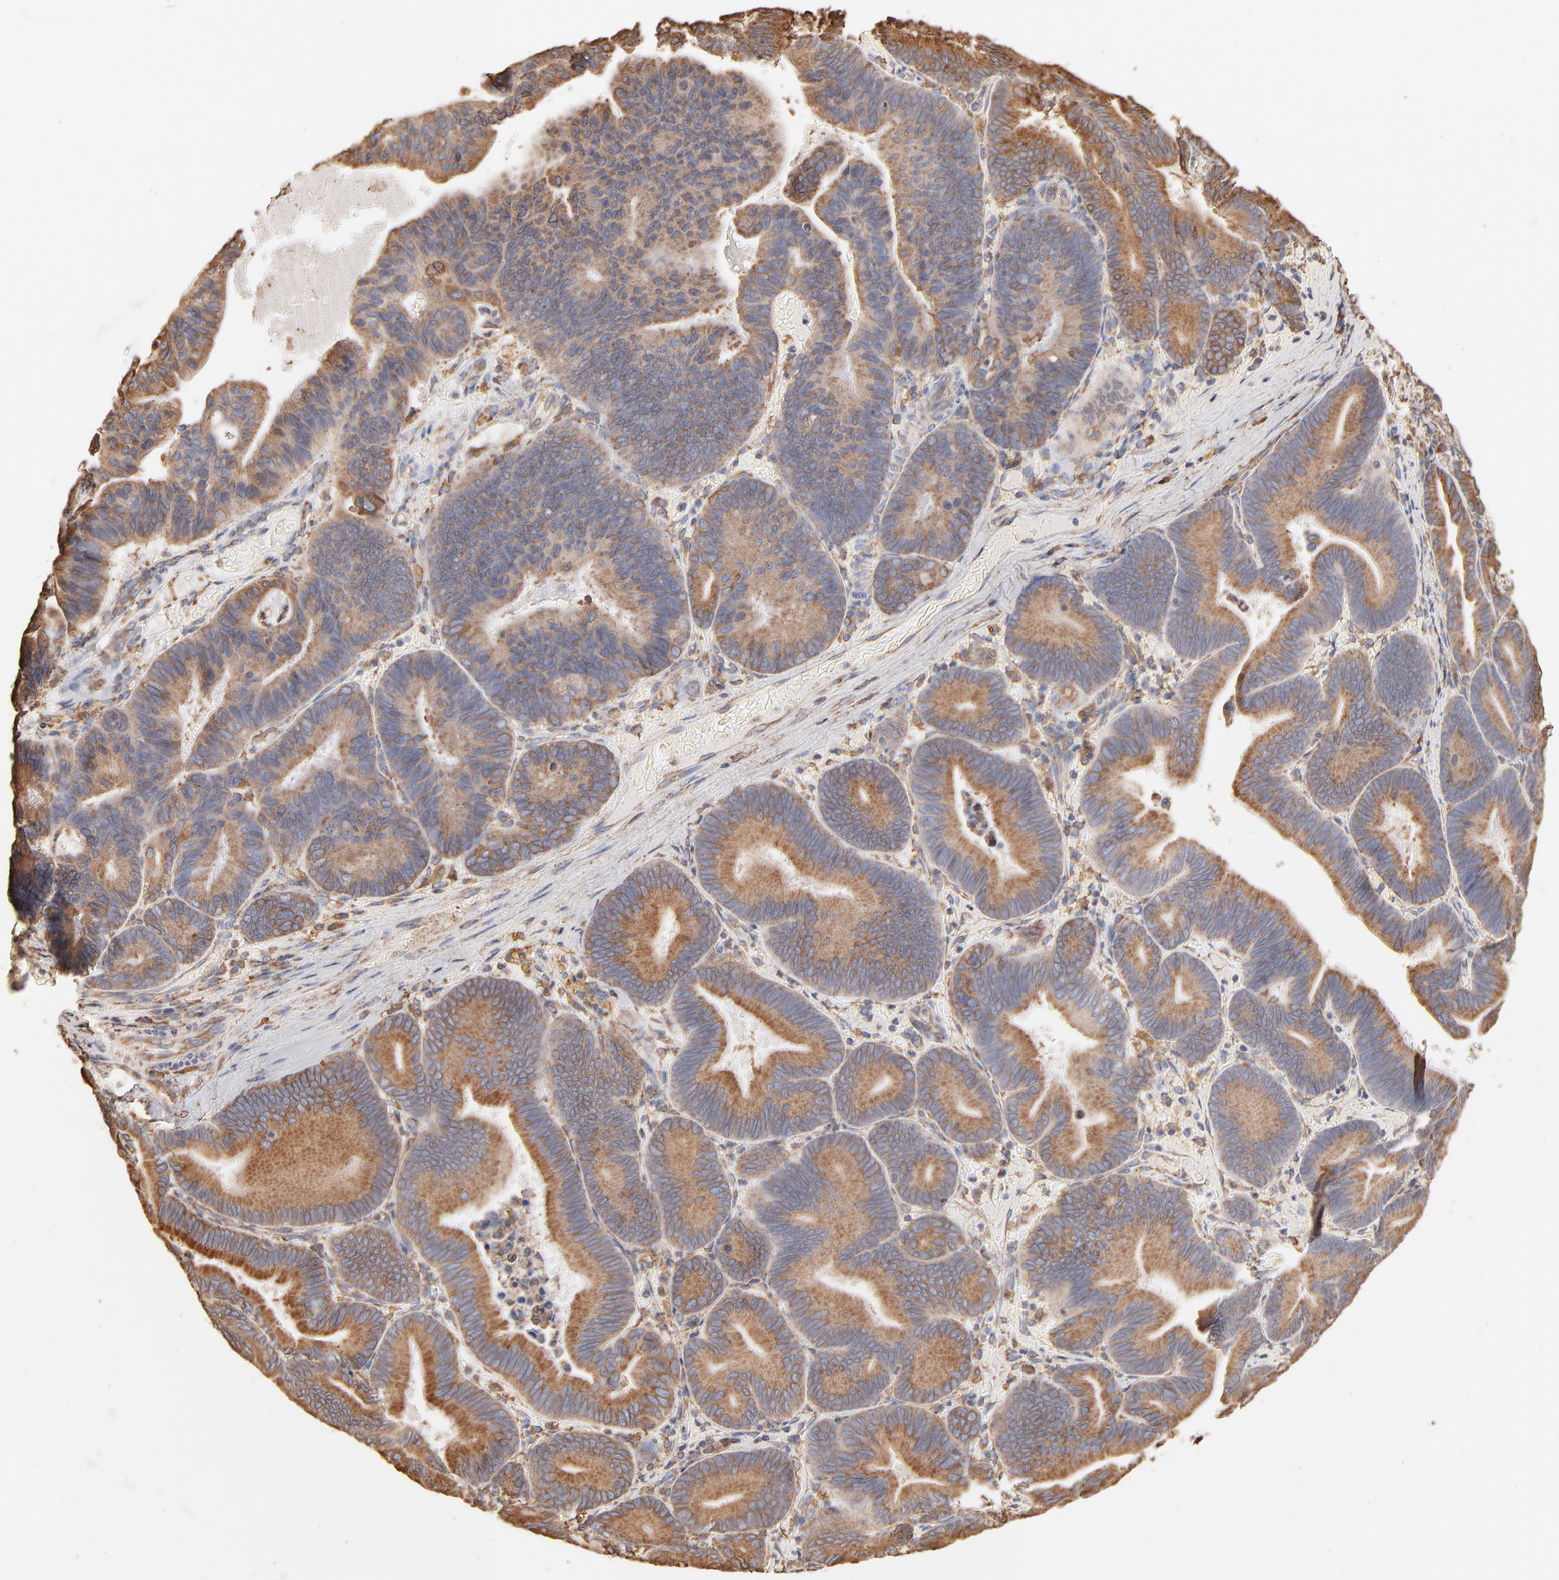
{"staining": {"intensity": "moderate", "quantity": ">75%", "location": "cytoplasmic/membranous"}, "tissue": "pancreatic cancer", "cell_type": "Tumor cells", "image_type": "cancer", "snomed": [{"axis": "morphology", "description": "Adenocarcinoma, NOS"}, {"axis": "topography", "description": "Pancreas"}], "caption": "Moderate cytoplasmic/membranous staining is identified in about >75% of tumor cells in adenocarcinoma (pancreatic). Using DAB (3,3'-diaminobenzidine) (brown) and hematoxylin (blue) stains, captured at high magnification using brightfield microscopy.", "gene": "PDIA3", "patient": {"sex": "male", "age": 82}}